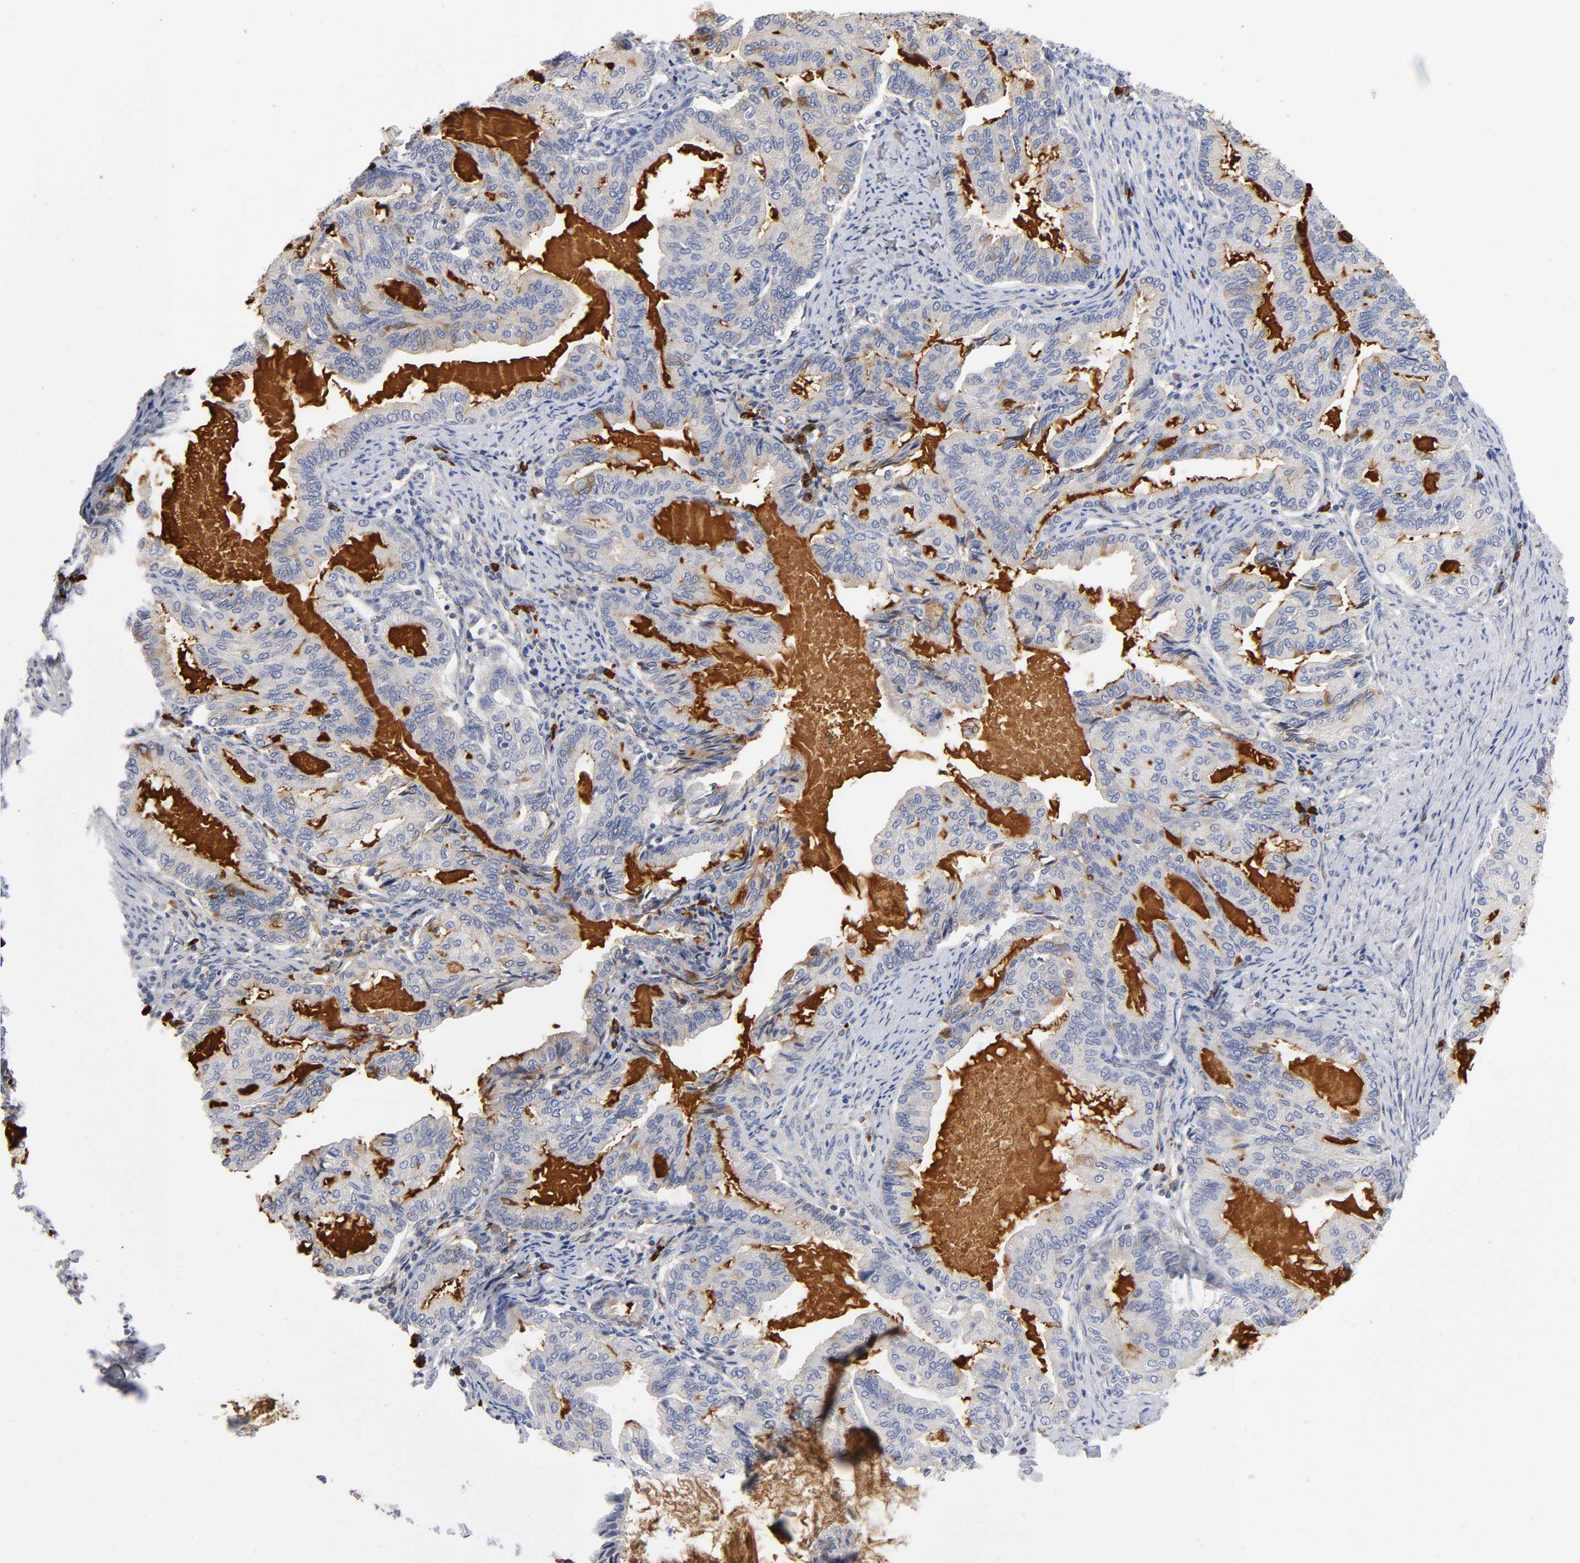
{"staining": {"intensity": "weak", "quantity": "25%-75%", "location": "cytoplasmic/membranous"}, "tissue": "endometrial cancer", "cell_type": "Tumor cells", "image_type": "cancer", "snomed": [{"axis": "morphology", "description": "Adenocarcinoma, NOS"}, {"axis": "topography", "description": "Endometrium"}], "caption": "Endometrial cancer stained with DAB (3,3'-diaminobenzidine) IHC shows low levels of weak cytoplasmic/membranous expression in approximately 25%-75% of tumor cells.", "gene": "NOVA1", "patient": {"sex": "female", "age": 86}}